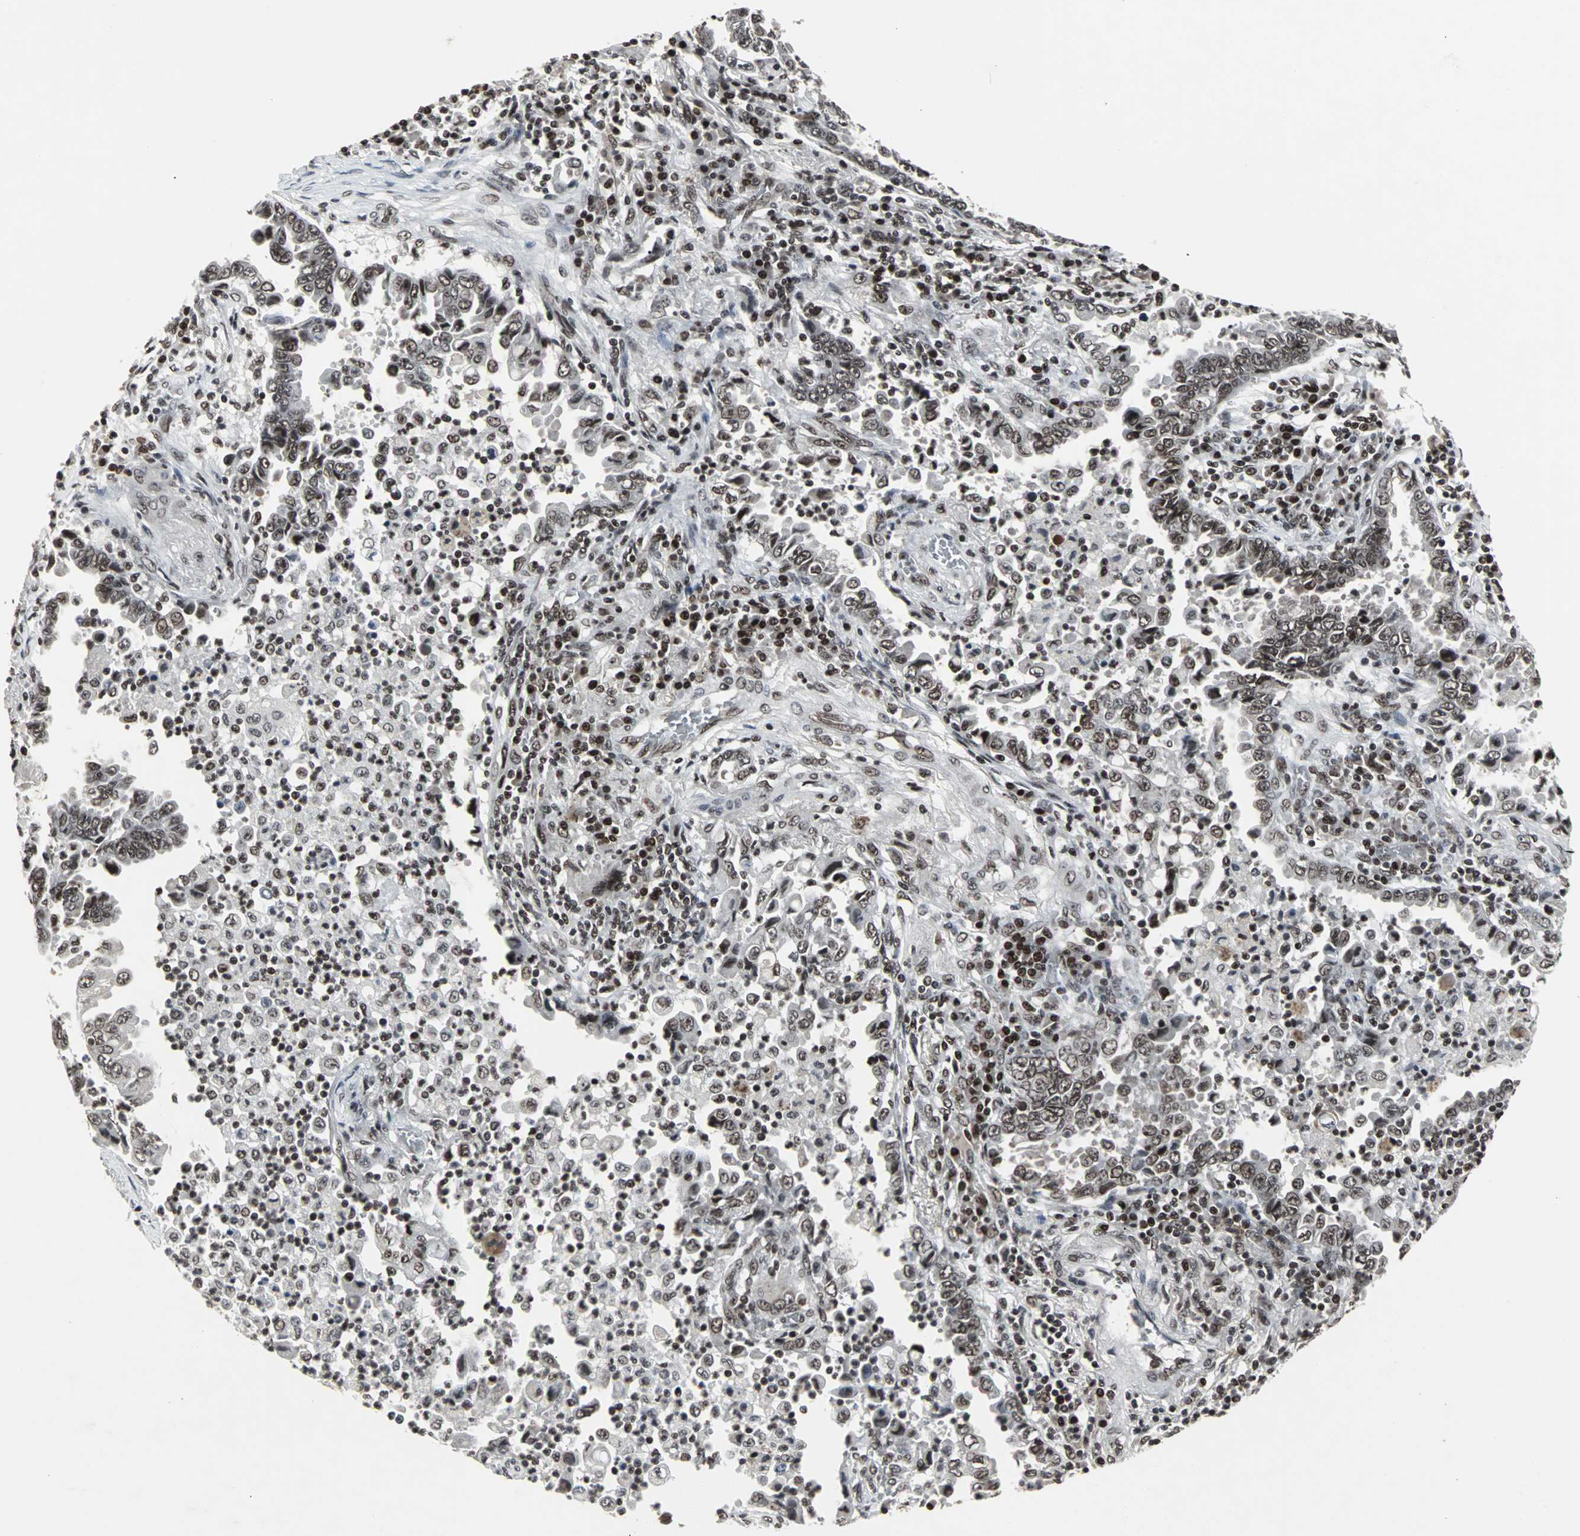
{"staining": {"intensity": "moderate", "quantity": ">75%", "location": "nuclear"}, "tissue": "lung cancer", "cell_type": "Tumor cells", "image_type": "cancer", "snomed": [{"axis": "morphology", "description": "Normal tissue, NOS"}, {"axis": "morphology", "description": "Inflammation, NOS"}, {"axis": "morphology", "description": "Adenocarcinoma, NOS"}, {"axis": "topography", "description": "Lung"}], "caption": "An image showing moderate nuclear staining in approximately >75% of tumor cells in lung cancer (adenocarcinoma), as visualized by brown immunohistochemical staining.", "gene": "PNKP", "patient": {"sex": "female", "age": 64}}